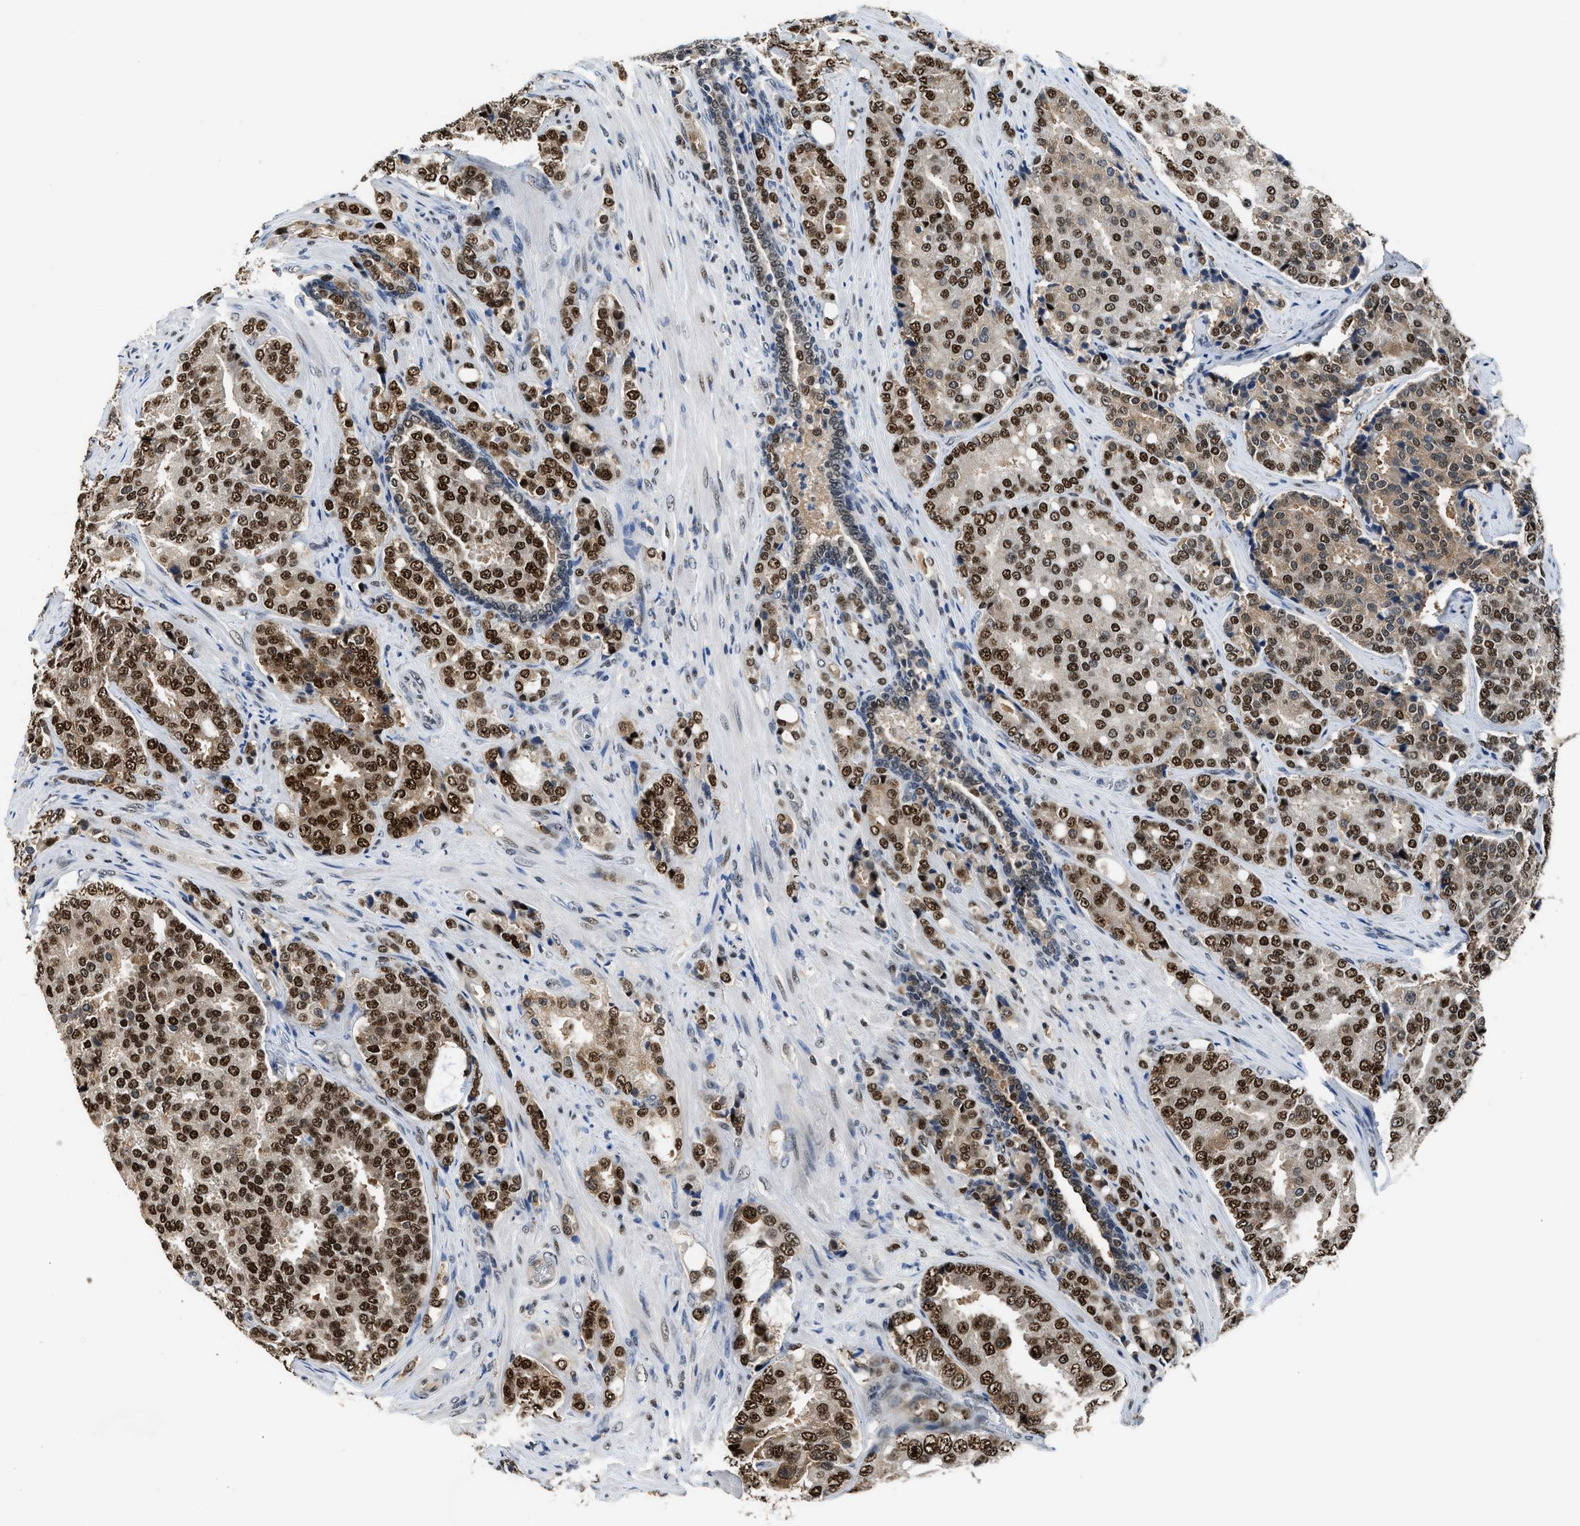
{"staining": {"intensity": "strong", "quantity": ">75%", "location": "nuclear"}, "tissue": "prostate cancer", "cell_type": "Tumor cells", "image_type": "cancer", "snomed": [{"axis": "morphology", "description": "Adenocarcinoma, High grade"}, {"axis": "topography", "description": "Prostate"}], "caption": "IHC micrograph of neoplastic tissue: human prostate high-grade adenocarcinoma stained using immunohistochemistry exhibits high levels of strong protein expression localized specifically in the nuclear of tumor cells, appearing as a nuclear brown color.", "gene": "ALX1", "patient": {"sex": "male", "age": 50}}